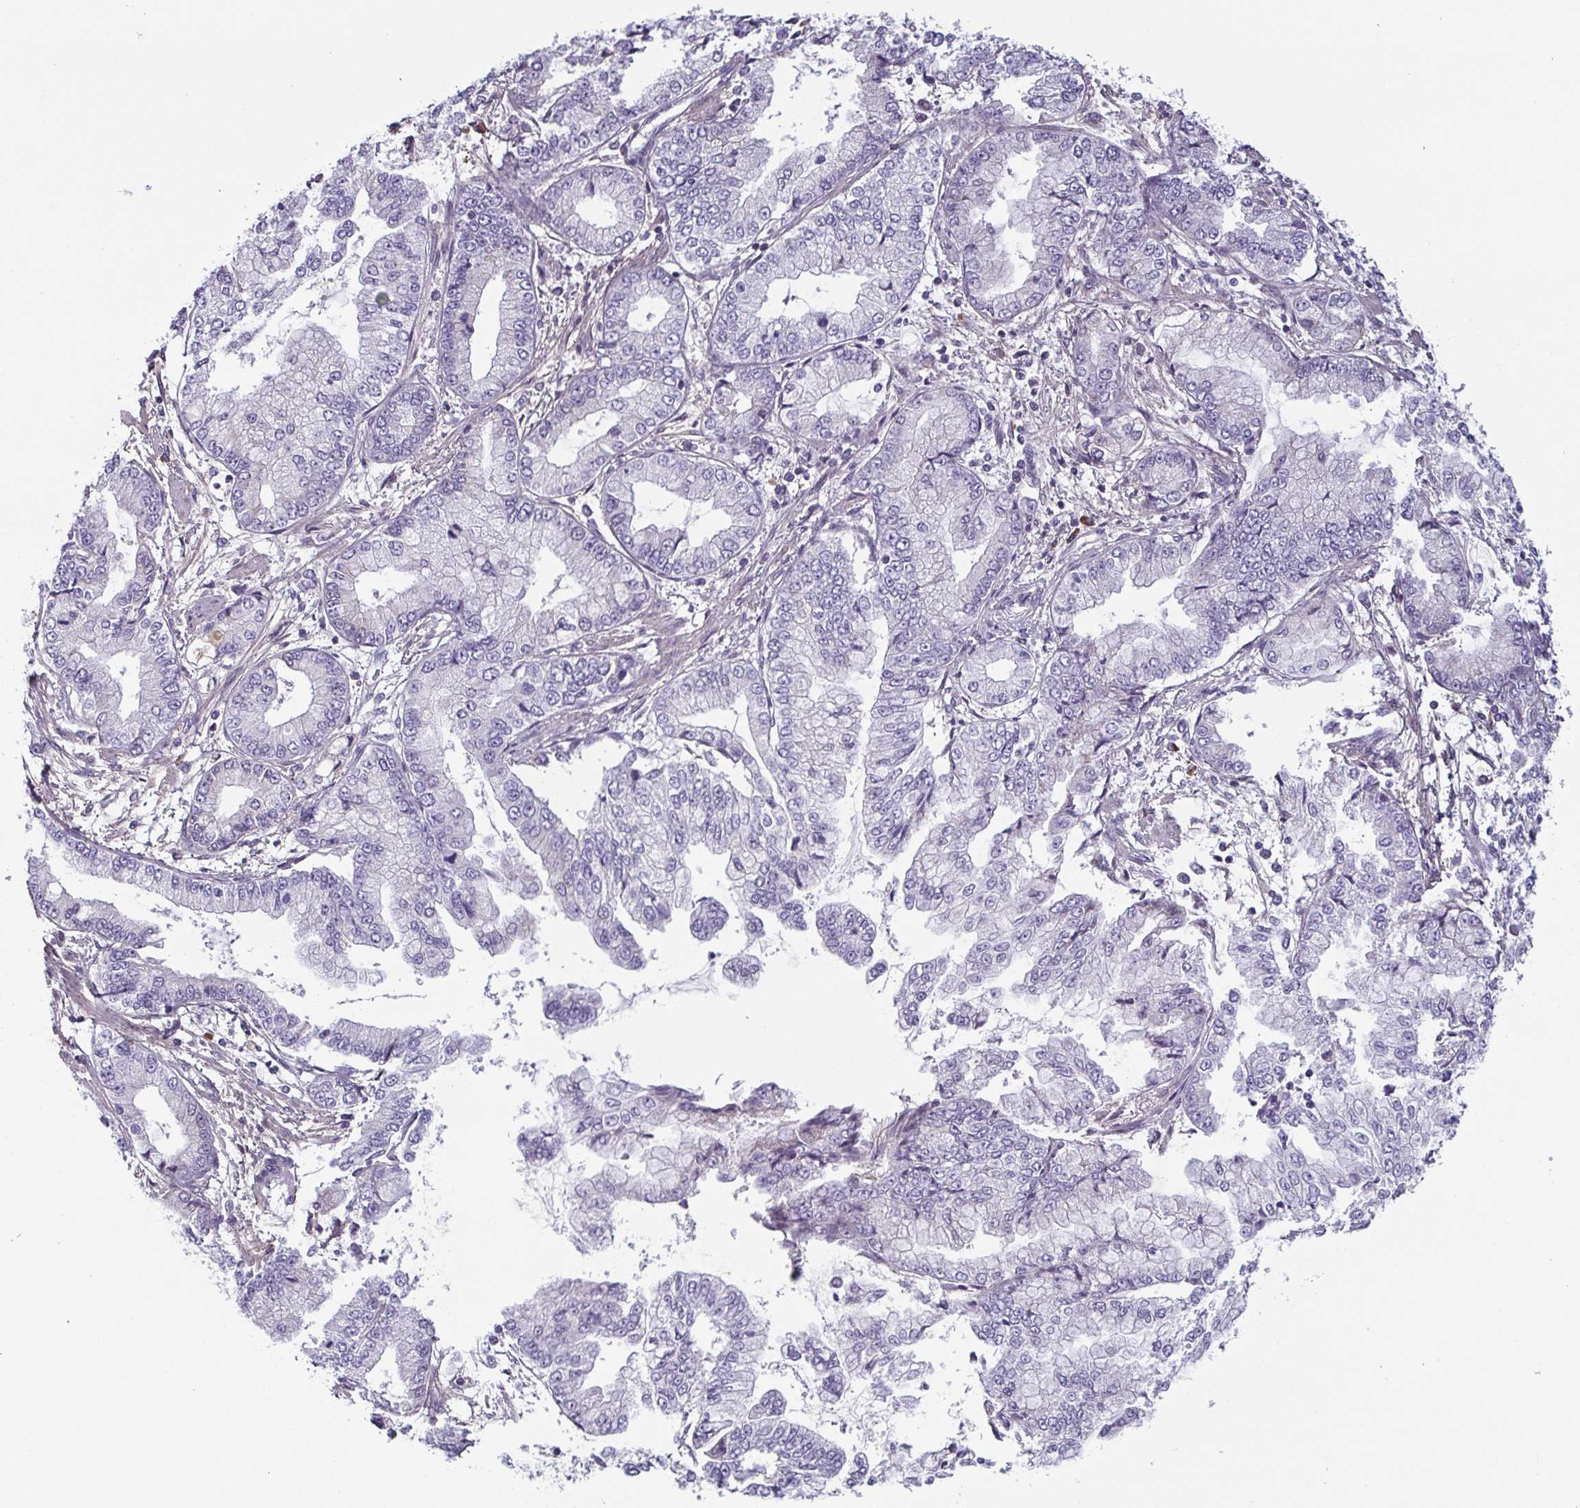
{"staining": {"intensity": "negative", "quantity": "none", "location": "none"}, "tissue": "stomach cancer", "cell_type": "Tumor cells", "image_type": "cancer", "snomed": [{"axis": "morphology", "description": "Adenocarcinoma, NOS"}, {"axis": "topography", "description": "Stomach, upper"}], "caption": "Stomach adenocarcinoma was stained to show a protein in brown. There is no significant expression in tumor cells.", "gene": "ECM1", "patient": {"sex": "female", "age": 74}}